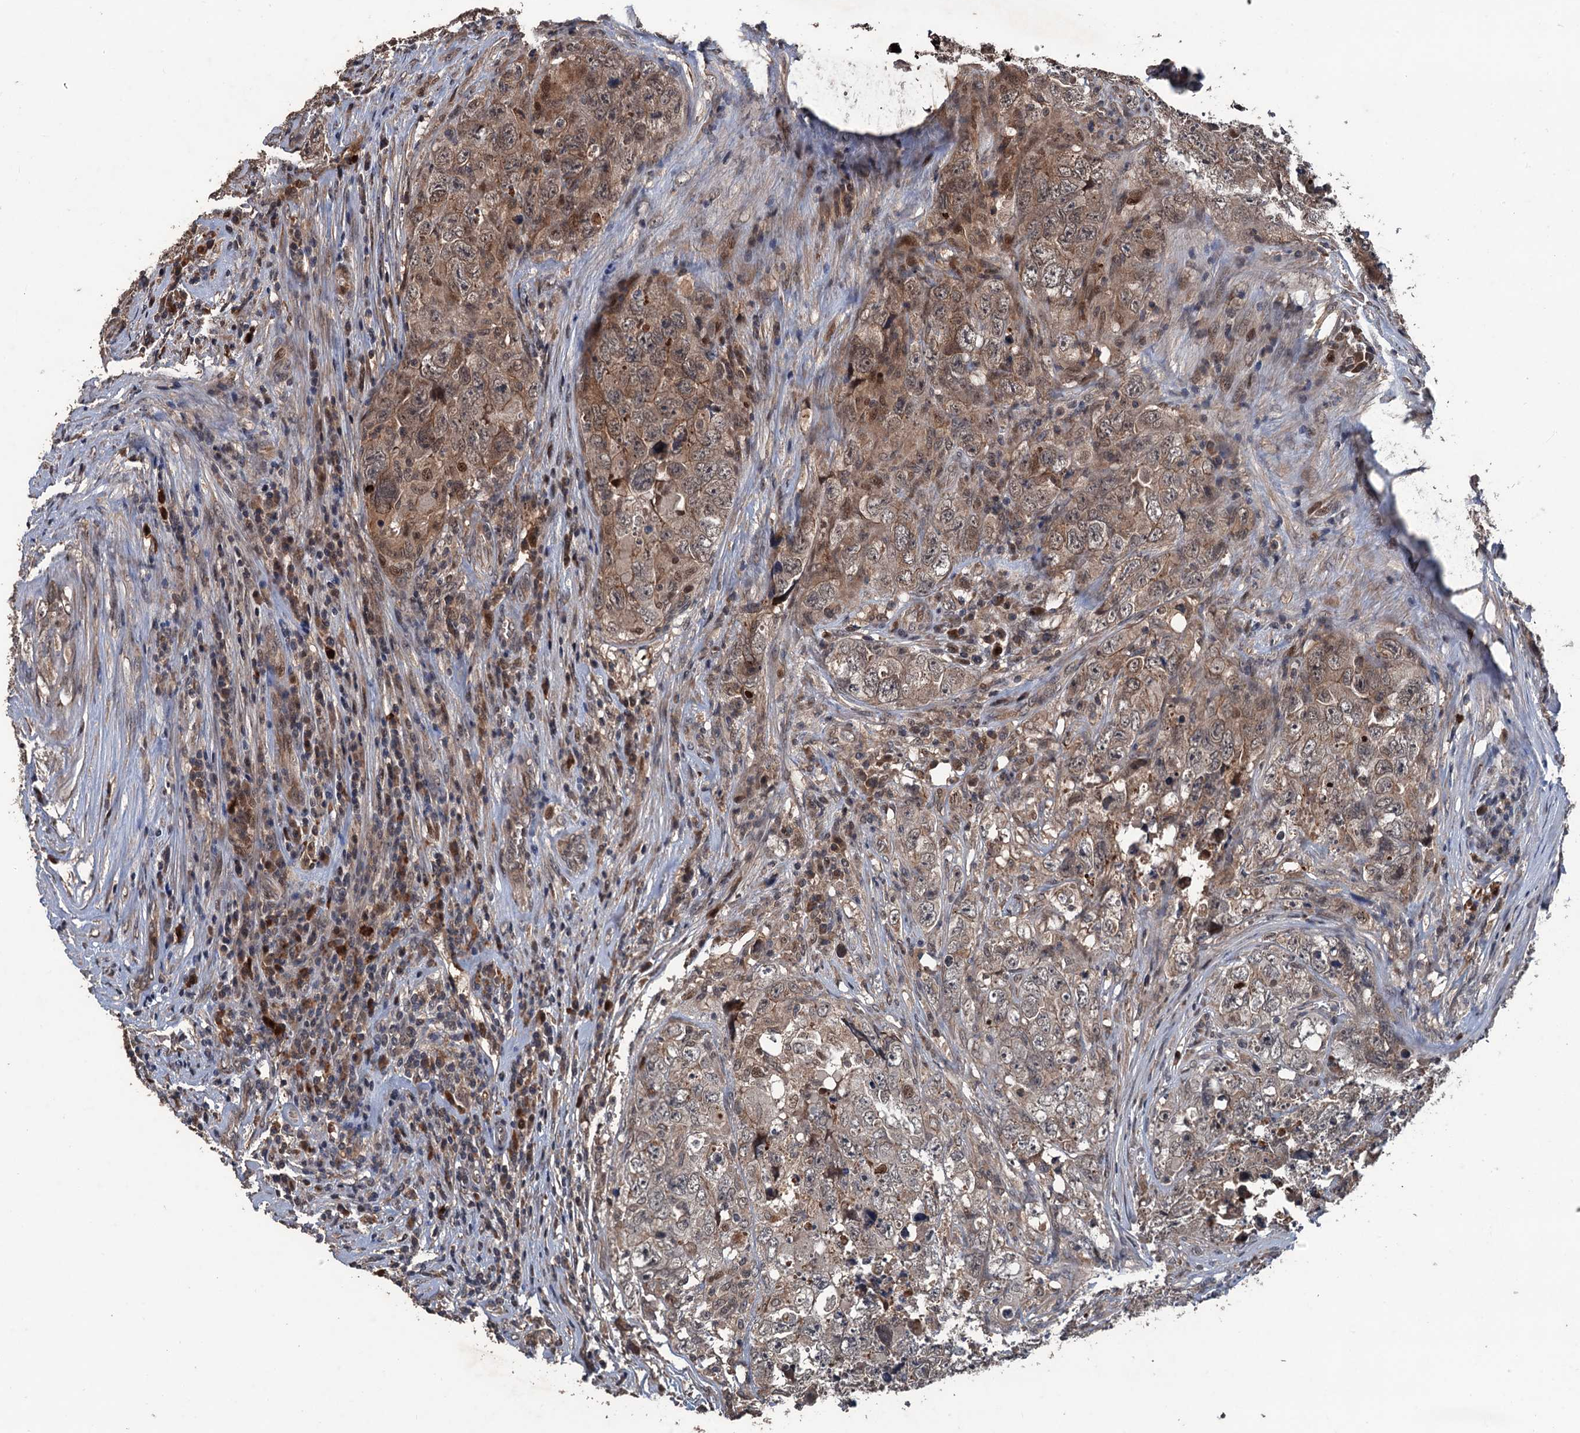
{"staining": {"intensity": "moderate", "quantity": "25%-75%", "location": "cytoplasmic/membranous,nuclear"}, "tissue": "testis cancer", "cell_type": "Tumor cells", "image_type": "cancer", "snomed": [{"axis": "morphology", "description": "Seminoma, NOS"}, {"axis": "morphology", "description": "Carcinoma, Embryonal, NOS"}, {"axis": "topography", "description": "Testis"}], "caption": "IHC (DAB (3,3'-diaminobenzidine)) staining of human testis cancer (embryonal carcinoma) displays moderate cytoplasmic/membranous and nuclear protein expression in about 25%-75% of tumor cells. Nuclei are stained in blue.", "gene": "ZNF438", "patient": {"sex": "male", "age": 43}}